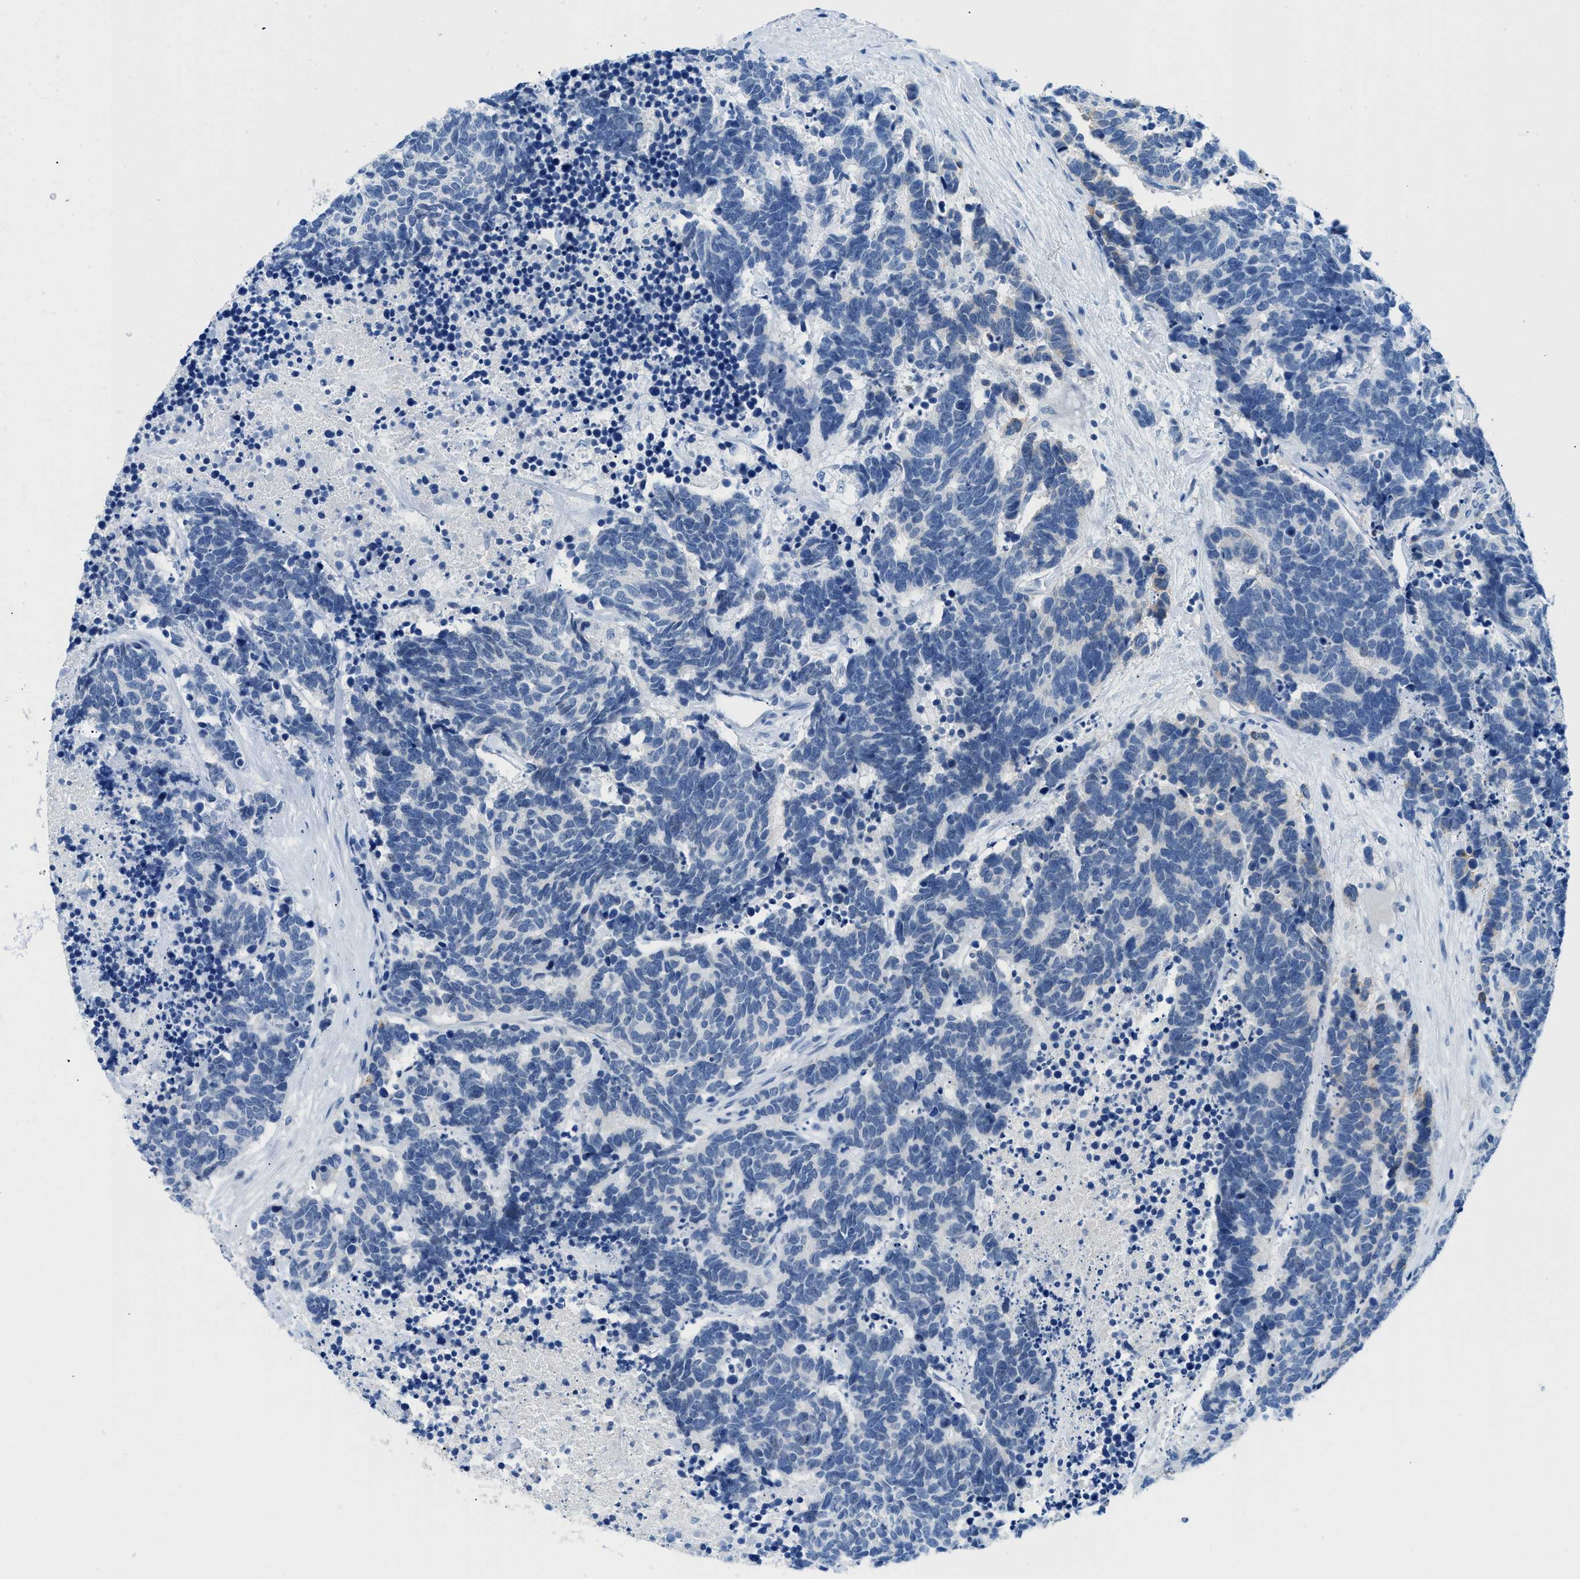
{"staining": {"intensity": "negative", "quantity": "none", "location": "none"}, "tissue": "carcinoid", "cell_type": "Tumor cells", "image_type": "cancer", "snomed": [{"axis": "morphology", "description": "Carcinoma, NOS"}, {"axis": "morphology", "description": "Carcinoid, malignant, NOS"}, {"axis": "topography", "description": "Urinary bladder"}], "caption": "This is an IHC micrograph of carcinoid. There is no staining in tumor cells.", "gene": "MBL2", "patient": {"sex": "male", "age": 57}}